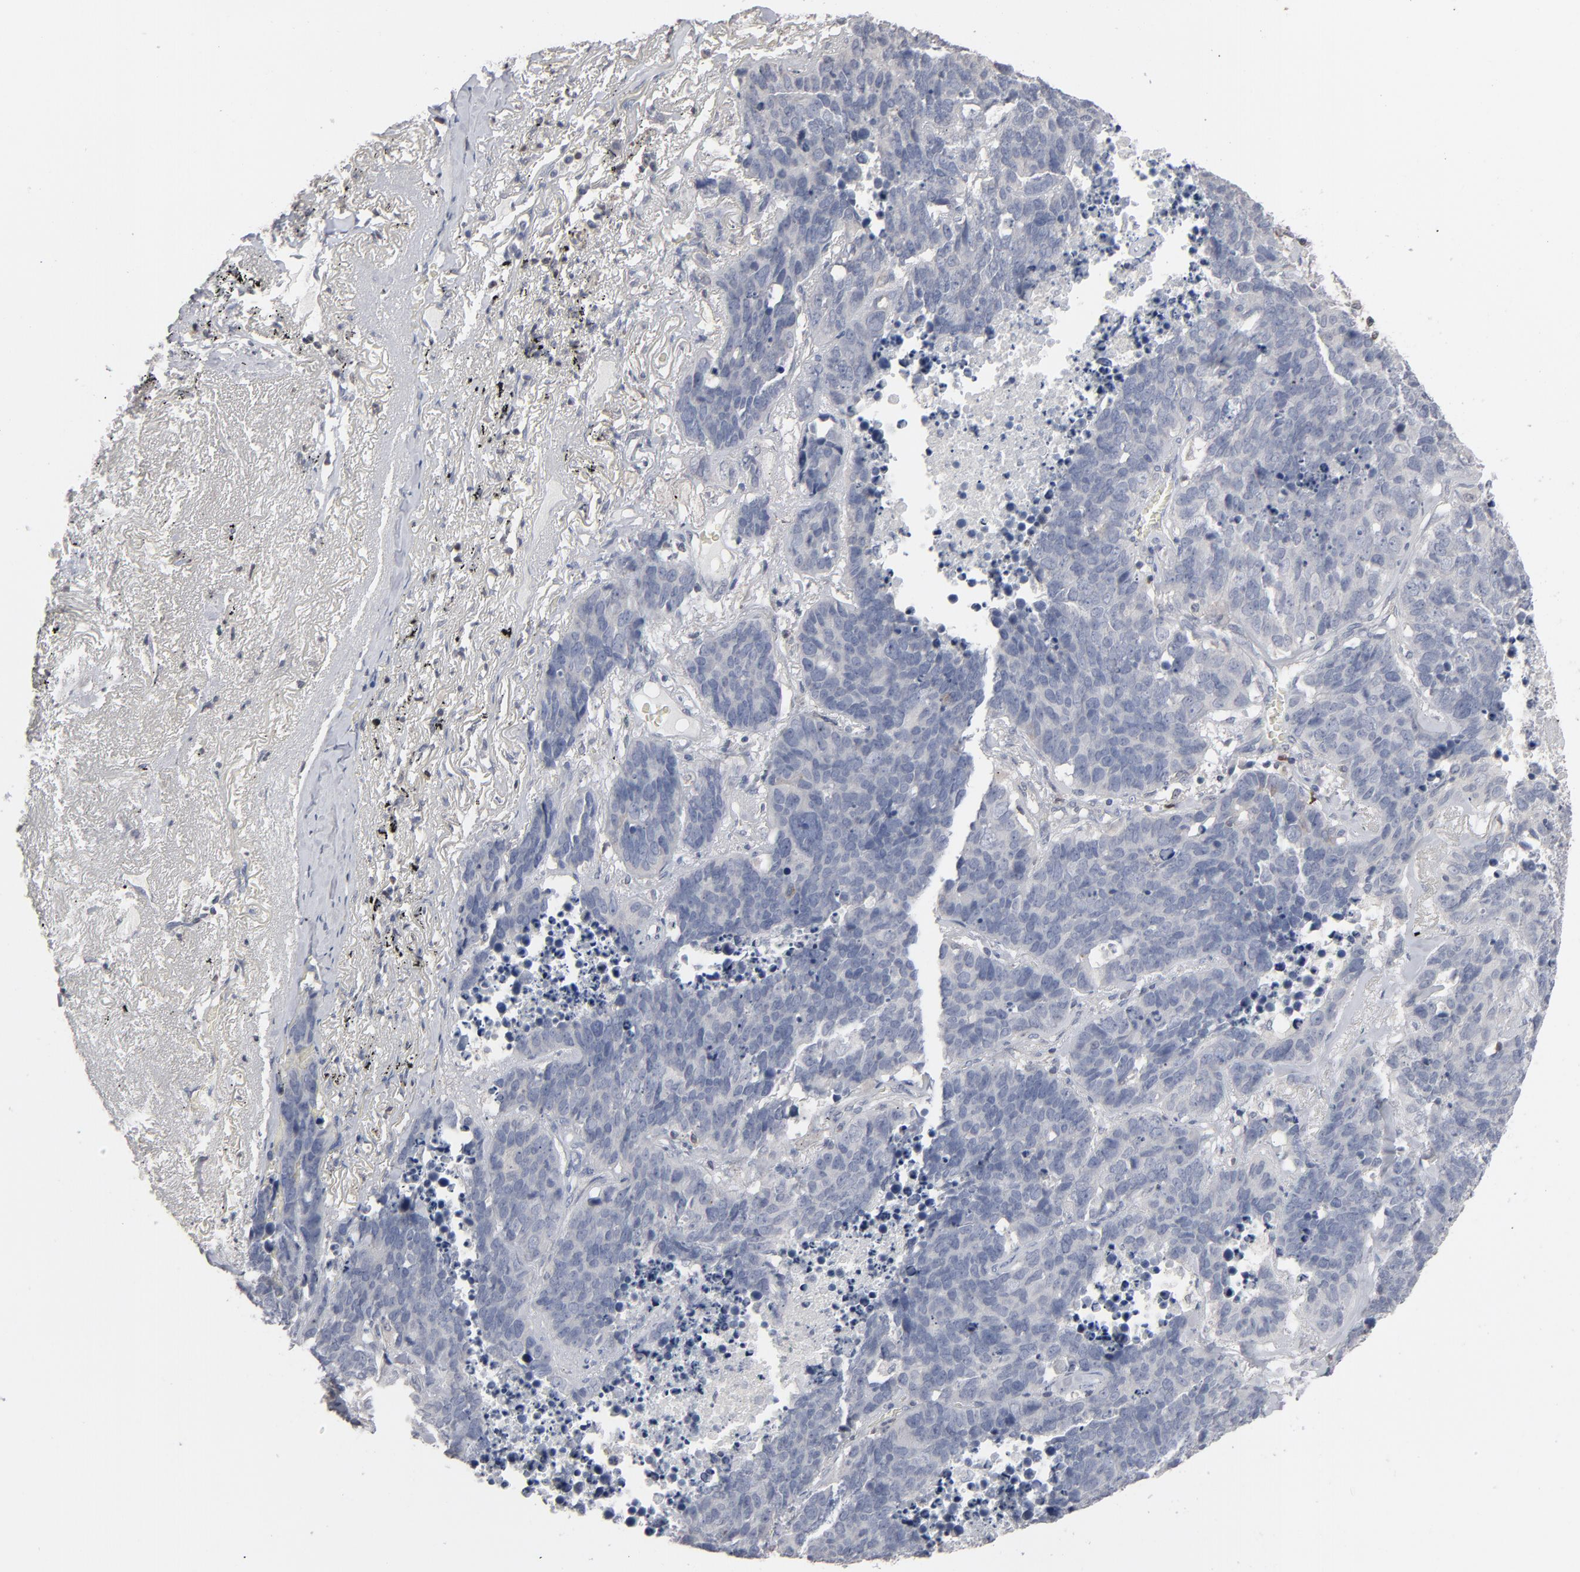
{"staining": {"intensity": "negative", "quantity": "none", "location": "none"}, "tissue": "lung cancer", "cell_type": "Tumor cells", "image_type": "cancer", "snomed": [{"axis": "morphology", "description": "Carcinoid, malignant, NOS"}, {"axis": "topography", "description": "Lung"}], "caption": "High magnification brightfield microscopy of lung cancer (carcinoid (malignant)) stained with DAB (brown) and counterstained with hematoxylin (blue): tumor cells show no significant expression.", "gene": "STAT4", "patient": {"sex": "male", "age": 60}}